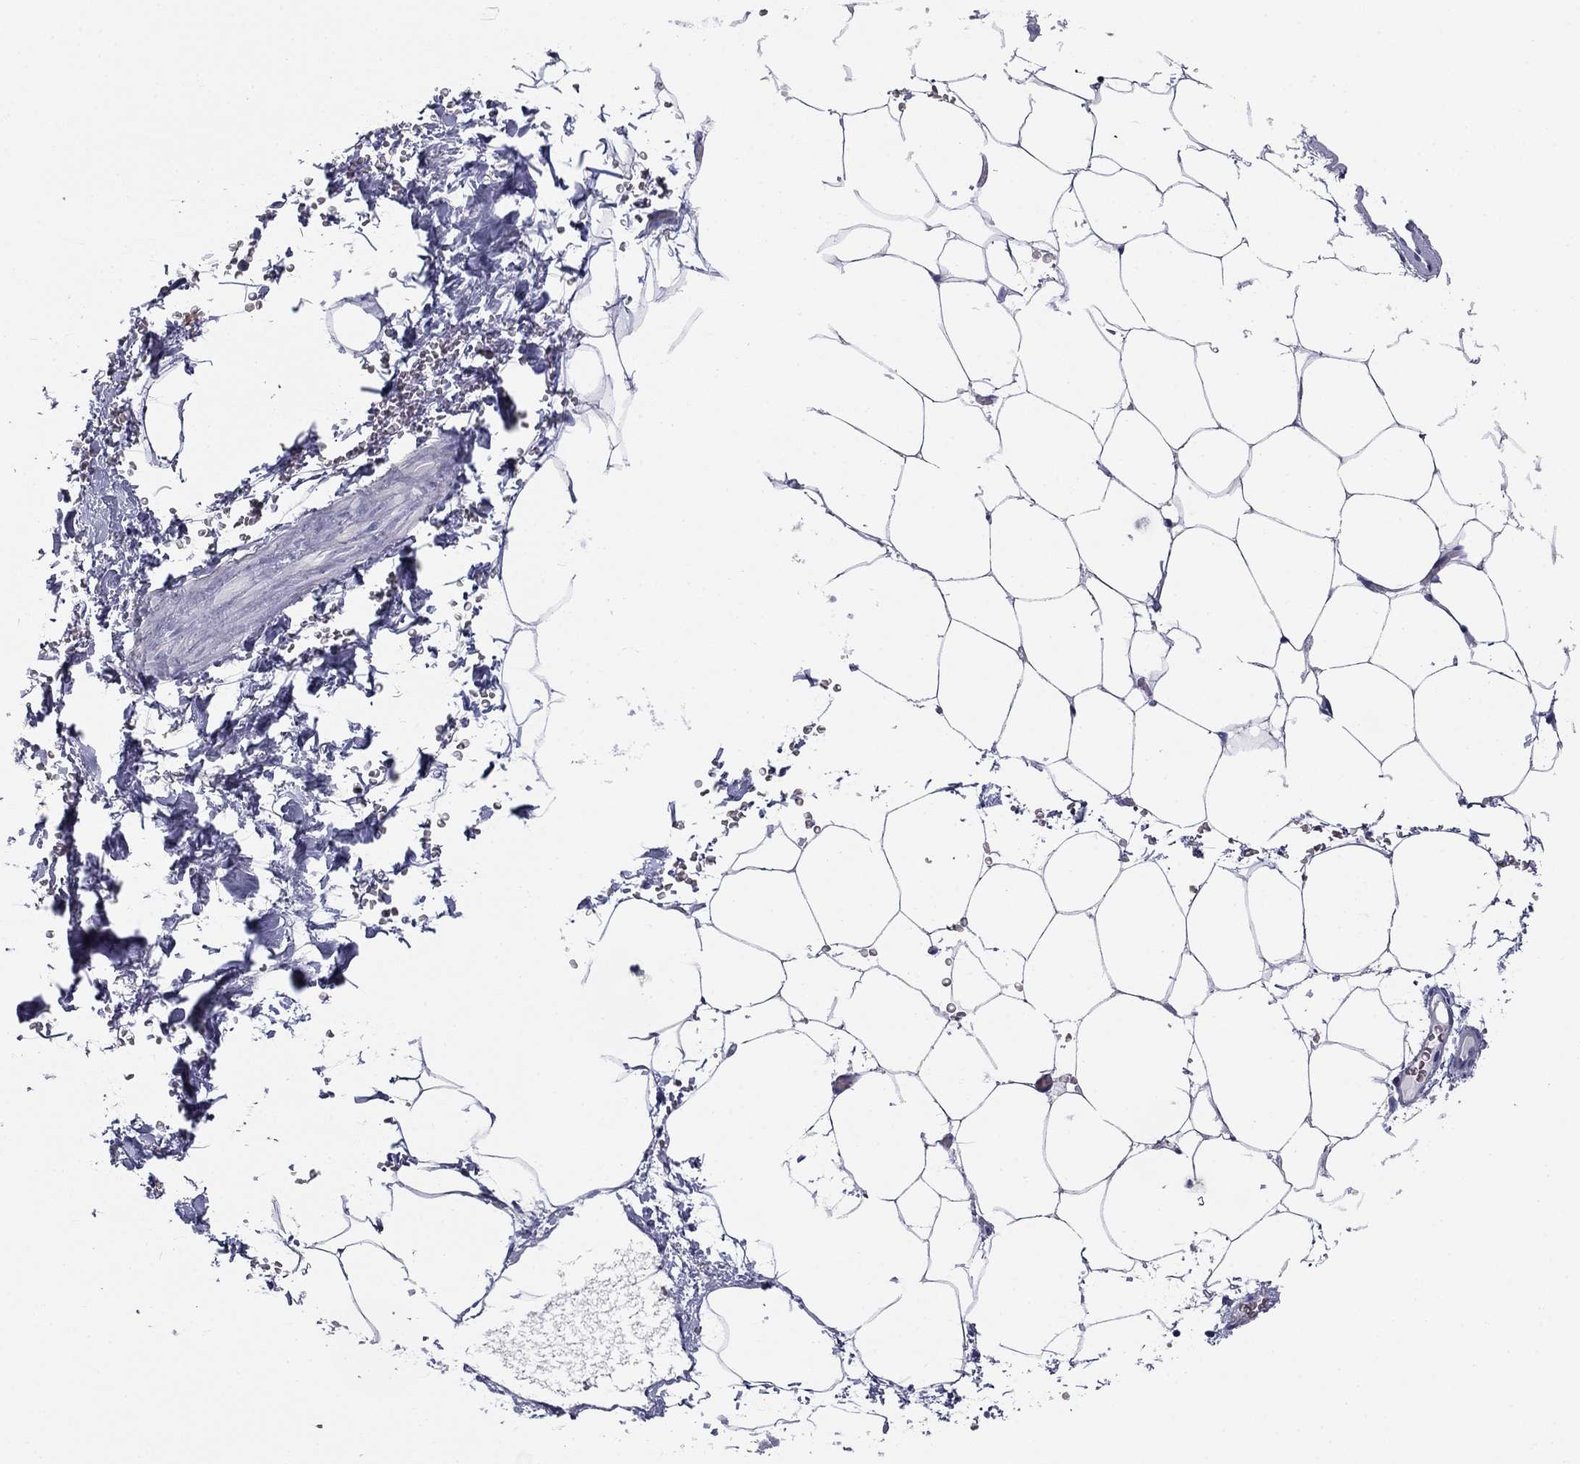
{"staining": {"intensity": "weak", "quantity": "25%-75%", "location": "cytoplasmic/membranous"}, "tissue": "adipose tissue", "cell_type": "Adipocytes", "image_type": "normal", "snomed": [{"axis": "morphology", "description": "Normal tissue, NOS"}, {"axis": "topography", "description": "Soft tissue"}, {"axis": "topography", "description": "Adipose tissue"}, {"axis": "topography", "description": "Vascular tissue"}, {"axis": "topography", "description": "Peripheral nerve tissue"}], "caption": "The photomicrograph displays immunohistochemical staining of normal adipose tissue. There is weak cytoplasmic/membranous positivity is present in approximately 25%-75% of adipocytes.", "gene": "GRK7", "patient": {"sex": "male", "age": 68}}